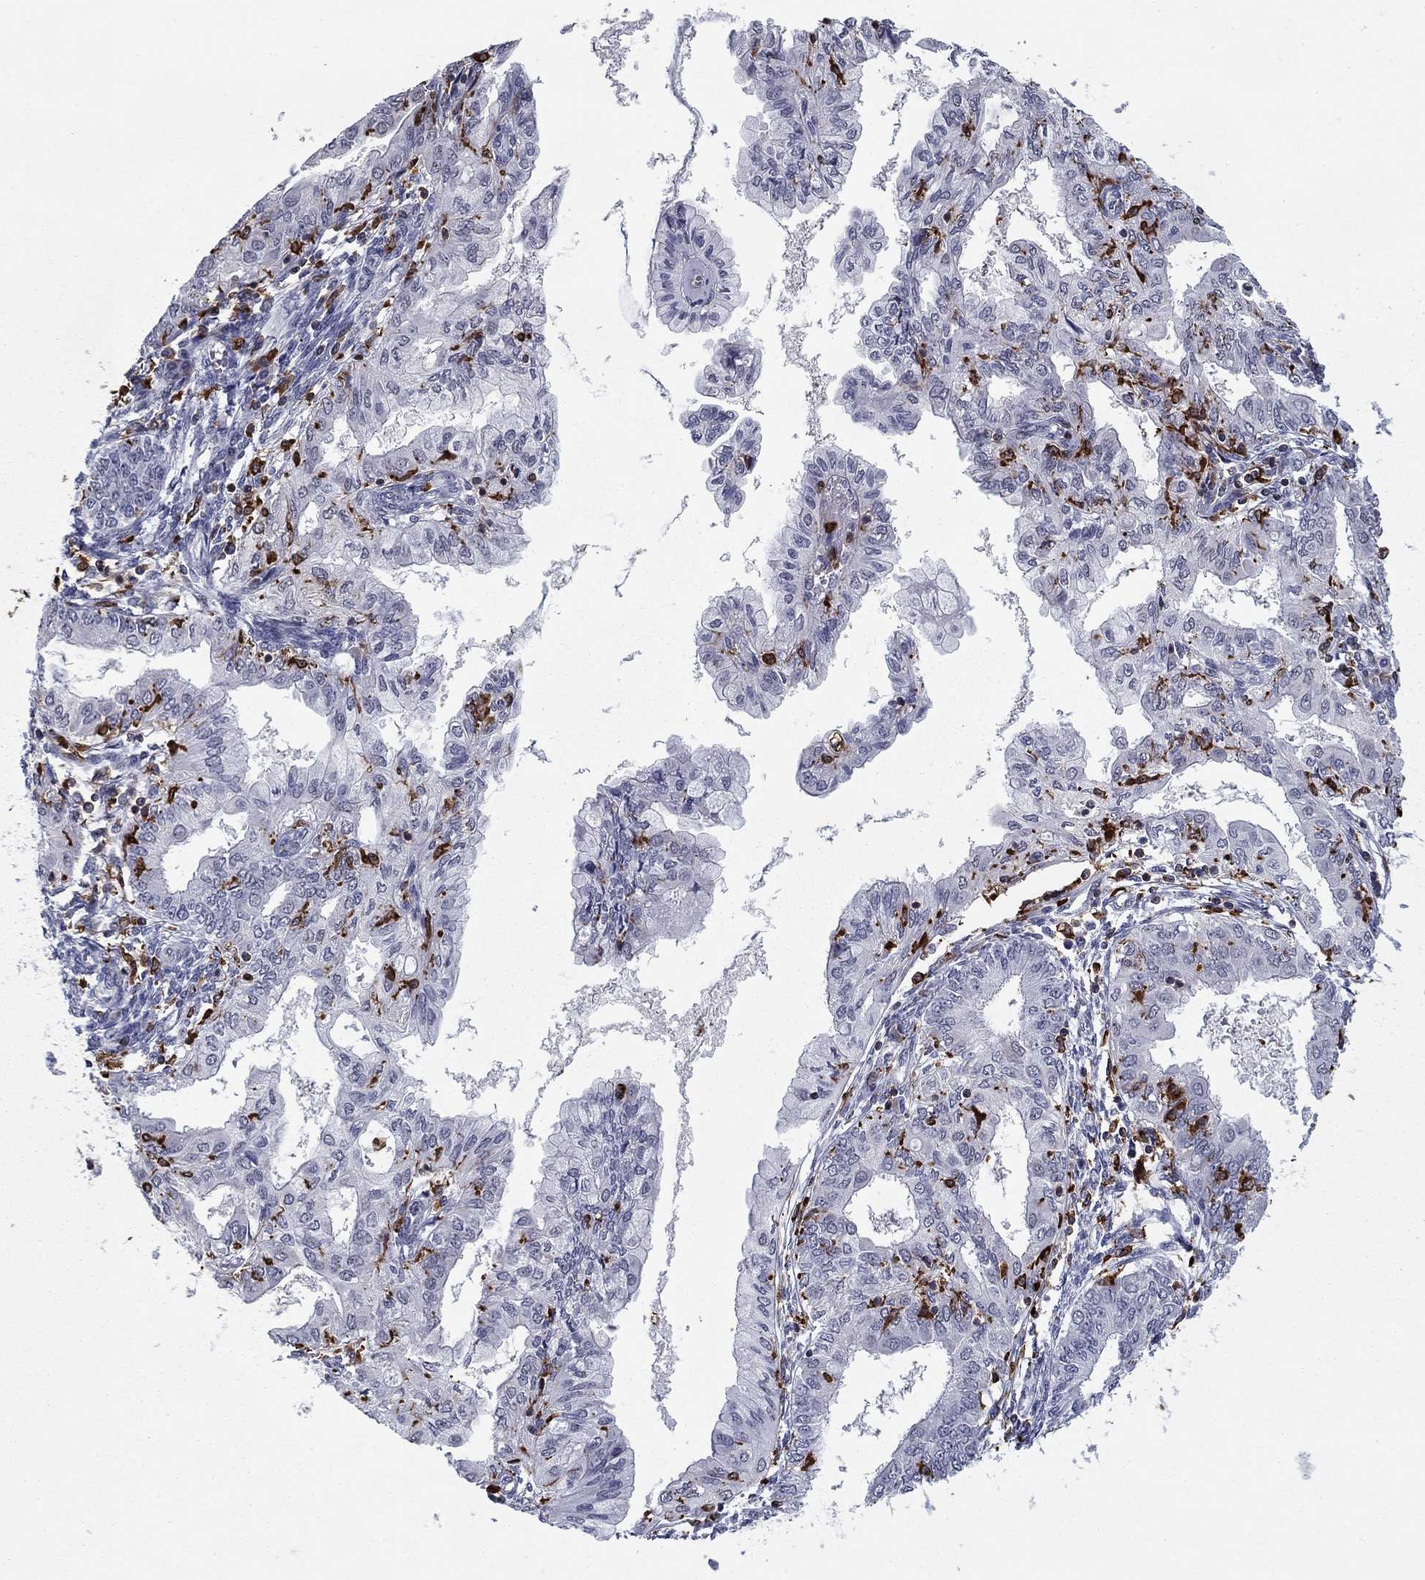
{"staining": {"intensity": "negative", "quantity": "none", "location": "none"}, "tissue": "endometrial cancer", "cell_type": "Tumor cells", "image_type": "cancer", "snomed": [{"axis": "morphology", "description": "Adenocarcinoma, NOS"}, {"axis": "topography", "description": "Endometrium"}], "caption": "Immunohistochemistry (IHC) photomicrograph of neoplastic tissue: human endometrial adenocarcinoma stained with DAB (3,3'-diaminobenzidine) exhibits no significant protein staining in tumor cells. (DAB (3,3'-diaminobenzidine) IHC with hematoxylin counter stain).", "gene": "PLCB2", "patient": {"sex": "female", "age": 68}}